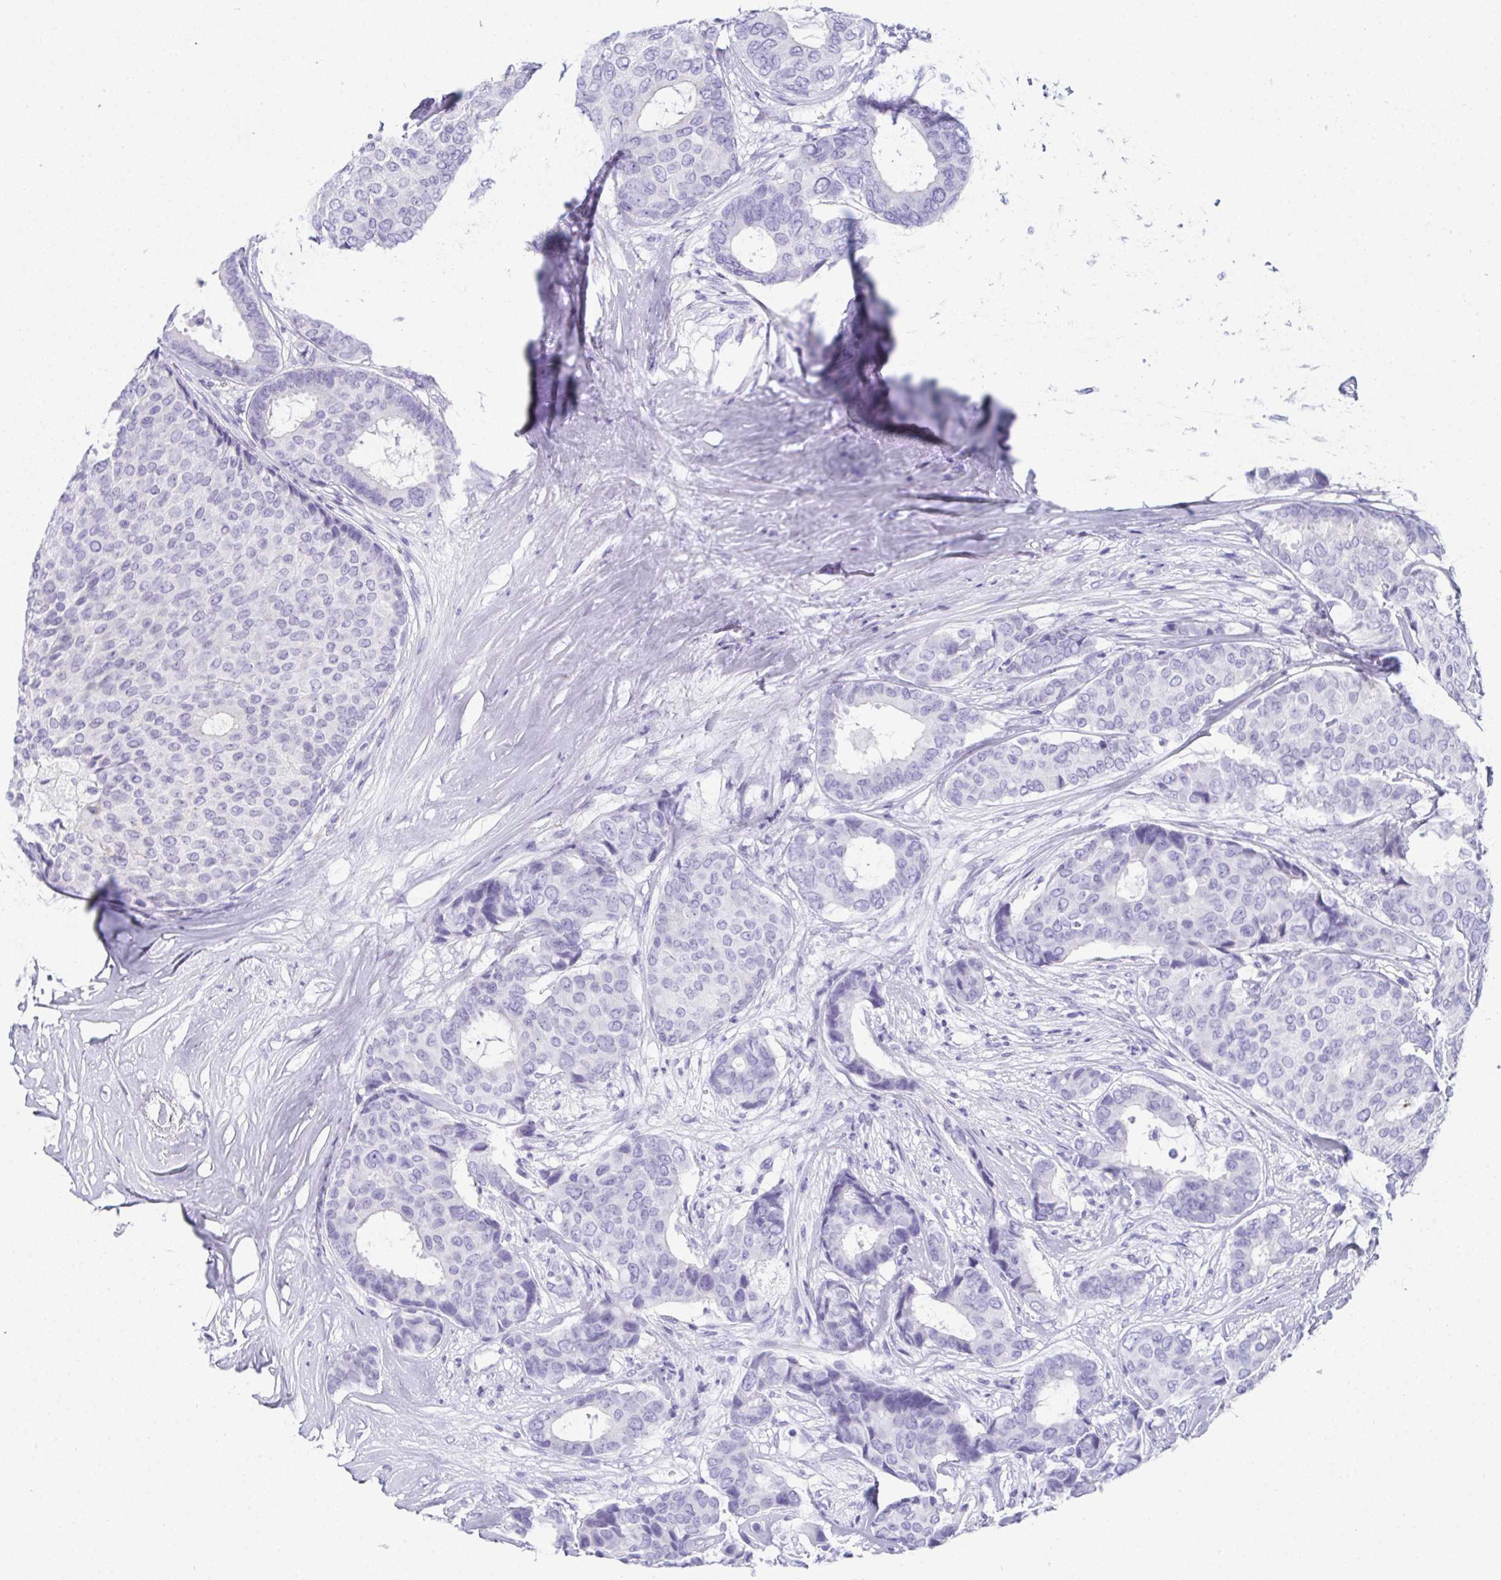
{"staining": {"intensity": "negative", "quantity": "none", "location": "none"}, "tissue": "breast cancer", "cell_type": "Tumor cells", "image_type": "cancer", "snomed": [{"axis": "morphology", "description": "Duct carcinoma"}, {"axis": "topography", "description": "Breast"}], "caption": "This is a histopathology image of immunohistochemistry (IHC) staining of breast cancer (invasive ductal carcinoma), which shows no staining in tumor cells.", "gene": "TEX19", "patient": {"sex": "female", "age": 75}}